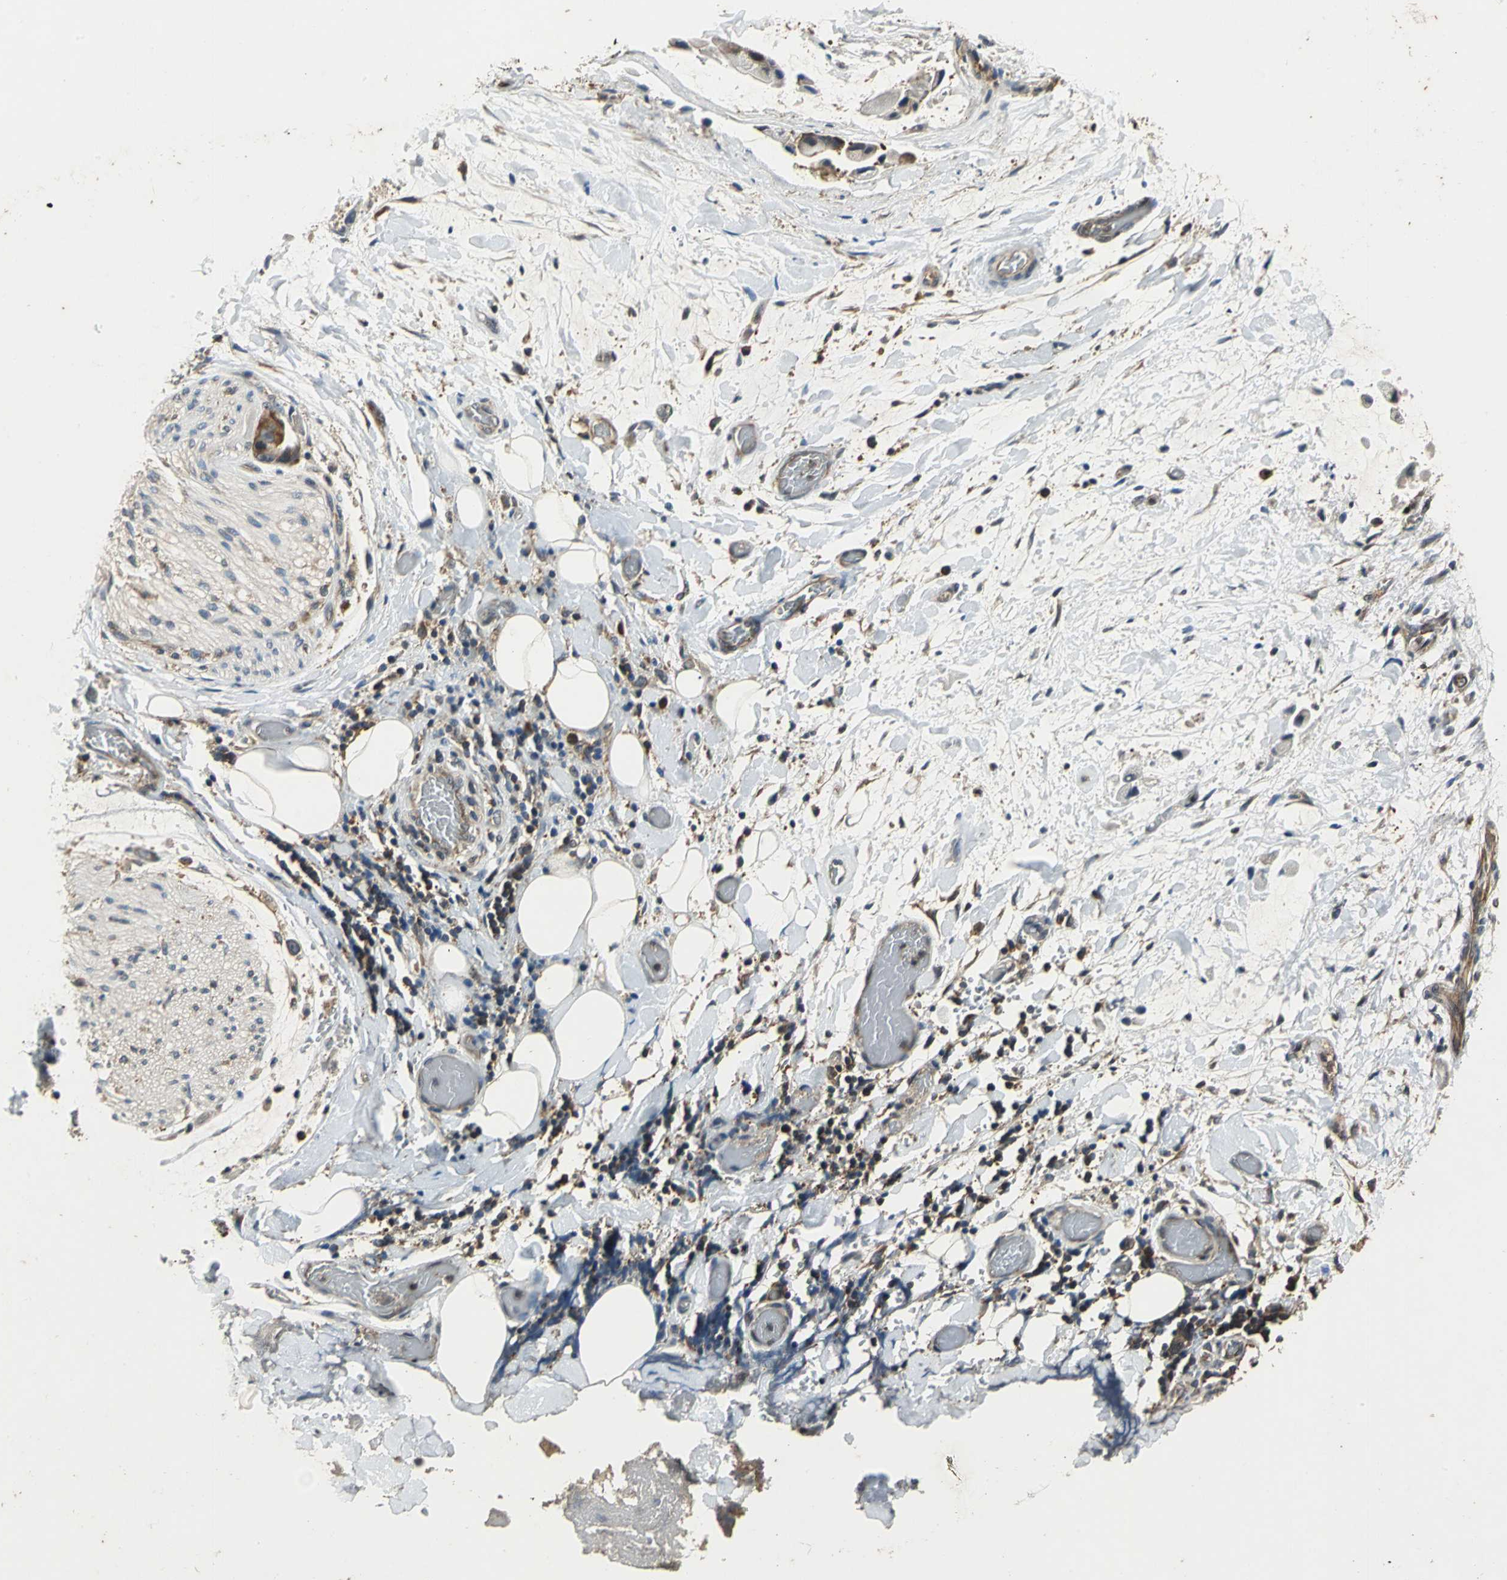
{"staining": {"intensity": "weak", "quantity": "25%-75%", "location": "cytoplasmic/membranous"}, "tissue": "adipose tissue", "cell_type": "Adipocytes", "image_type": "normal", "snomed": [{"axis": "morphology", "description": "Normal tissue, NOS"}, {"axis": "morphology", "description": "Cholangiocarcinoma"}, {"axis": "topography", "description": "Liver"}, {"axis": "topography", "description": "Peripheral nerve tissue"}], "caption": "The immunohistochemical stain shows weak cytoplasmic/membranous positivity in adipocytes of normal adipose tissue.", "gene": "EIF2B2", "patient": {"sex": "male", "age": 50}}